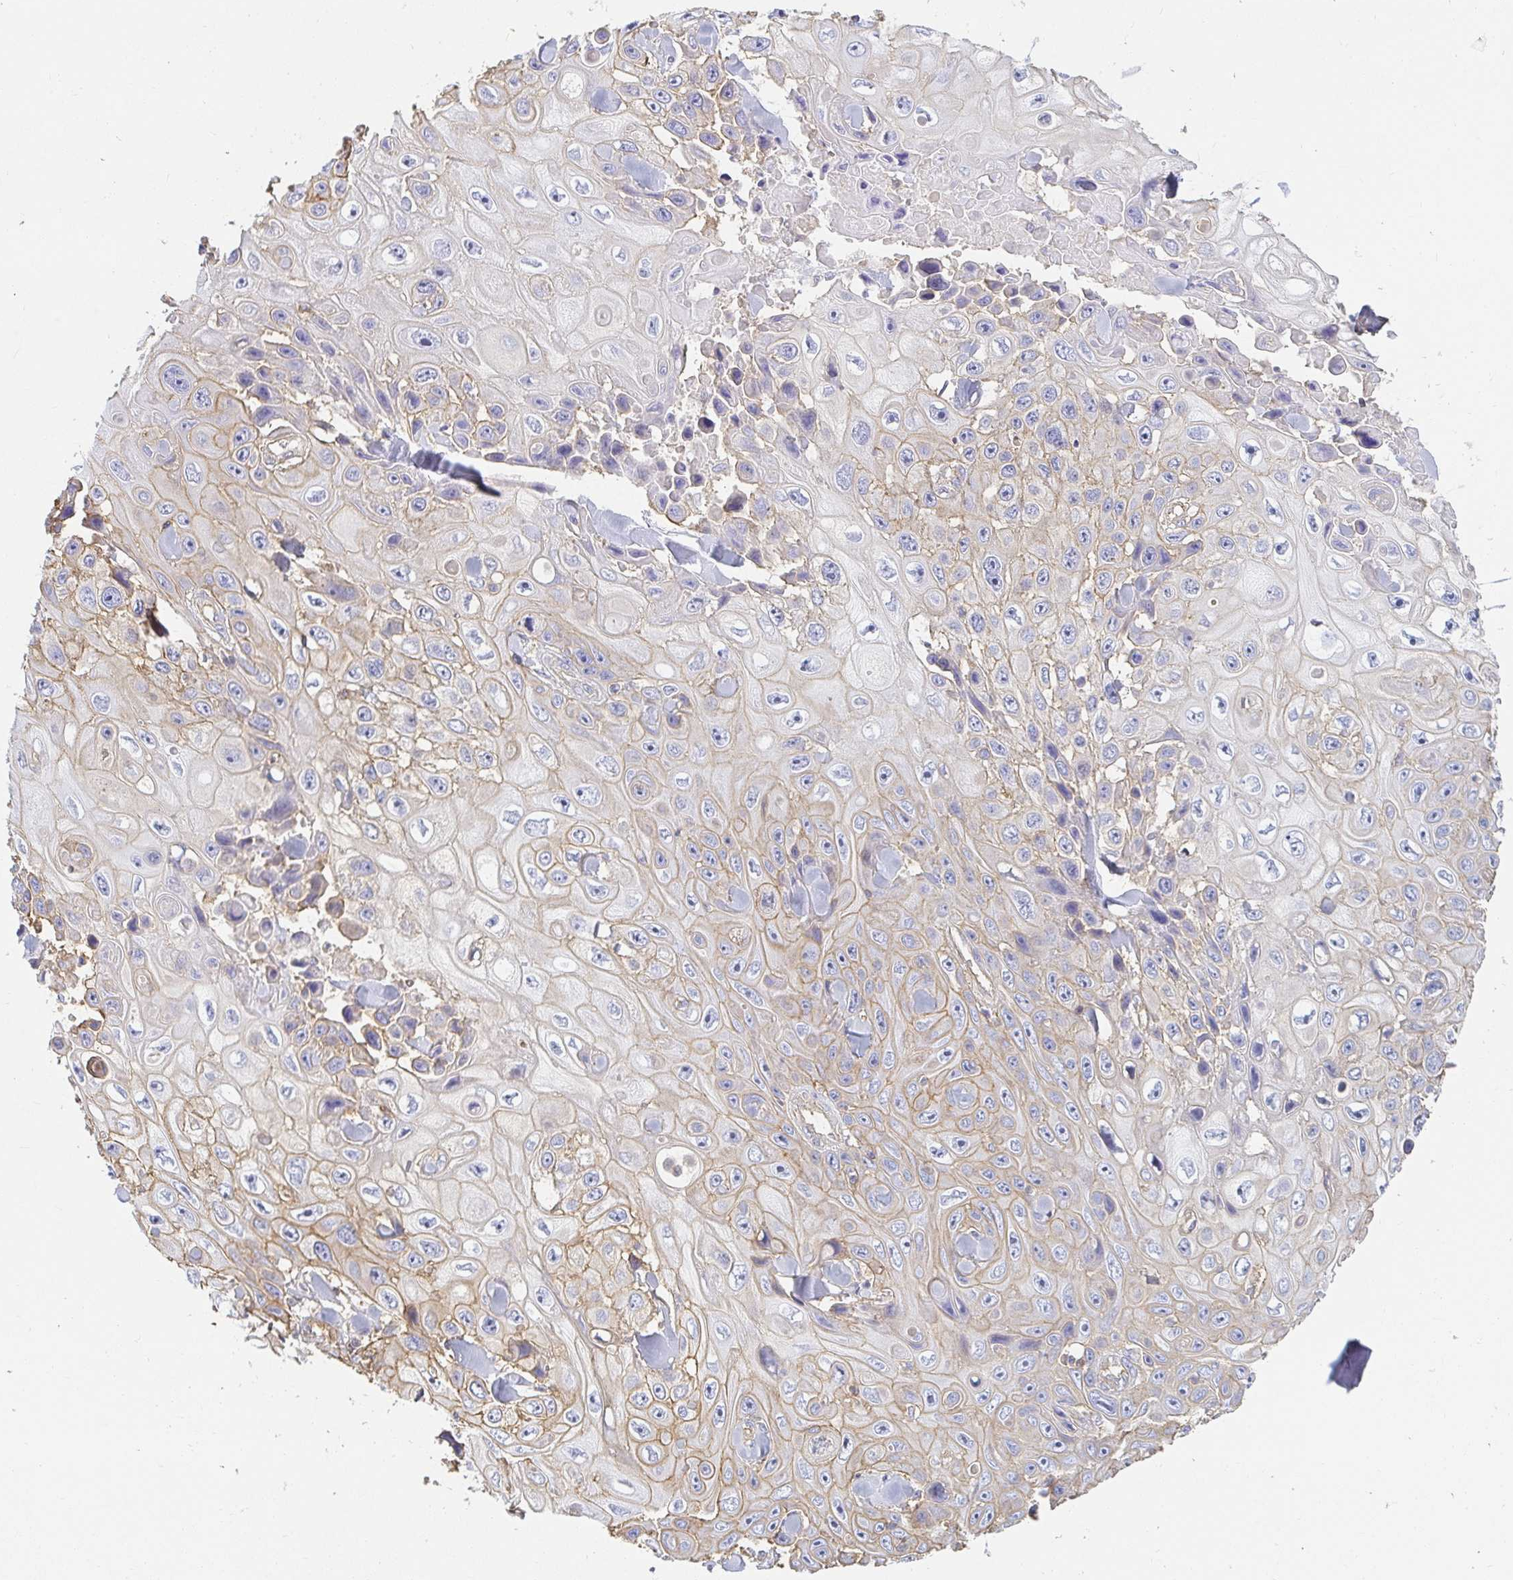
{"staining": {"intensity": "weak", "quantity": "25%-75%", "location": "cytoplasmic/membranous"}, "tissue": "skin cancer", "cell_type": "Tumor cells", "image_type": "cancer", "snomed": [{"axis": "morphology", "description": "Squamous cell carcinoma, NOS"}, {"axis": "topography", "description": "Skin"}], "caption": "Squamous cell carcinoma (skin) tissue demonstrates weak cytoplasmic/membranous staining in about 25%-75% of tumor cells, visualized by immunohistochemistry.", "gene": "TSPAN19", "patient": {"sex": "male", "age": 82}}